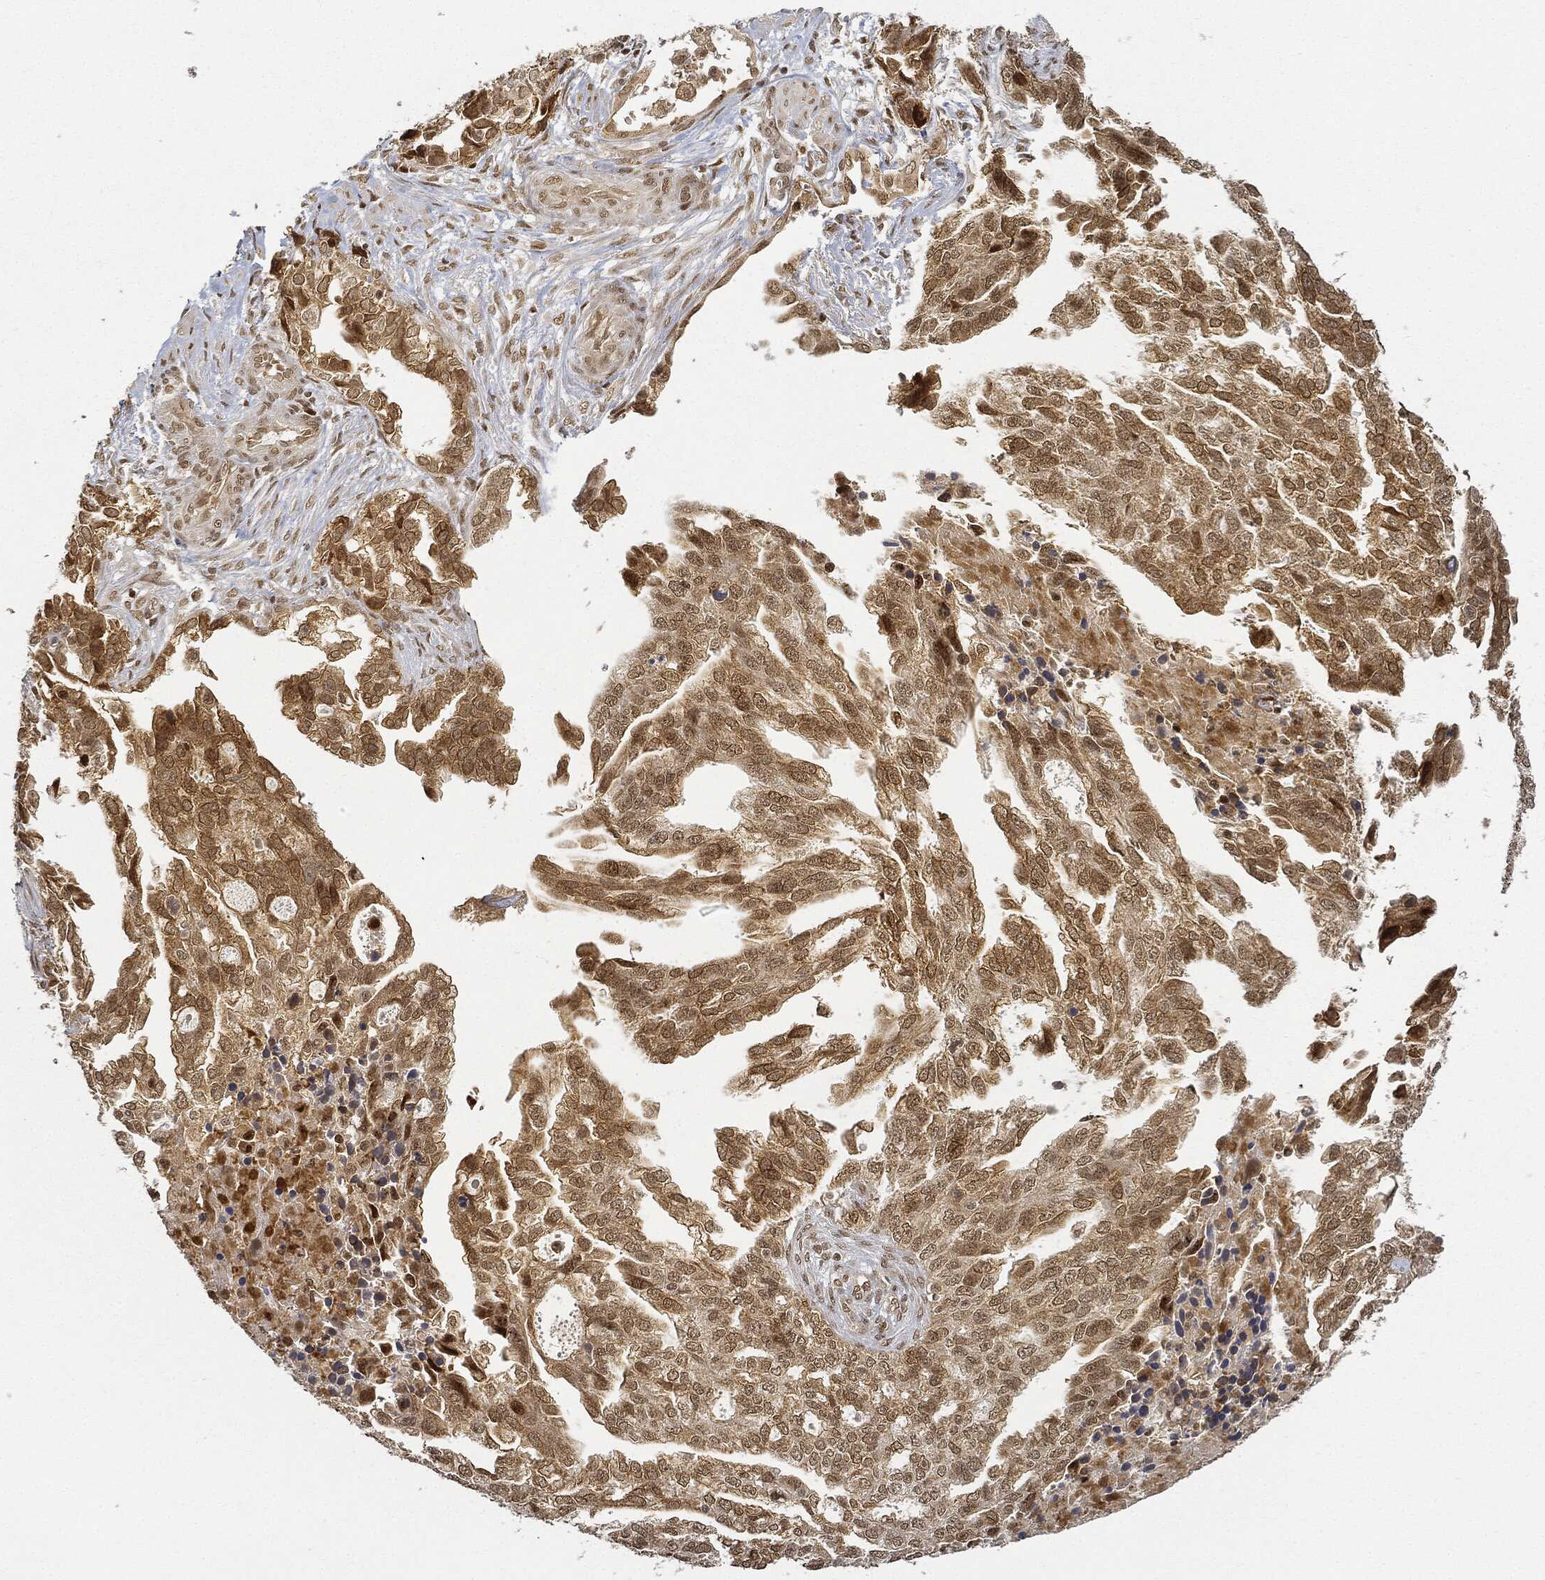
{"staining": {"intensity": "moderate", "quantity": "25%-75%", "location": "cytoplasmic/membranous,nuclear"}, "tissue": "ovarian cancer", "cell_type": "Tumor cells", "image_type": "cancer", "snomed": [{"axis": "morphology", "description": "Cystadenocarcinoma, serous, NOS"}, {"axis": "topography", "description": "Ovary"}], "caption": "Protein expression analysis of human serous cystadenocarcinoma (ovarian) reveals moderate cytoplasmic/membranous and nuclear expression in about 25%-75% of tumor cells.", "gene": "CIB1", "patient": {"sex": "female", "age": 51}}